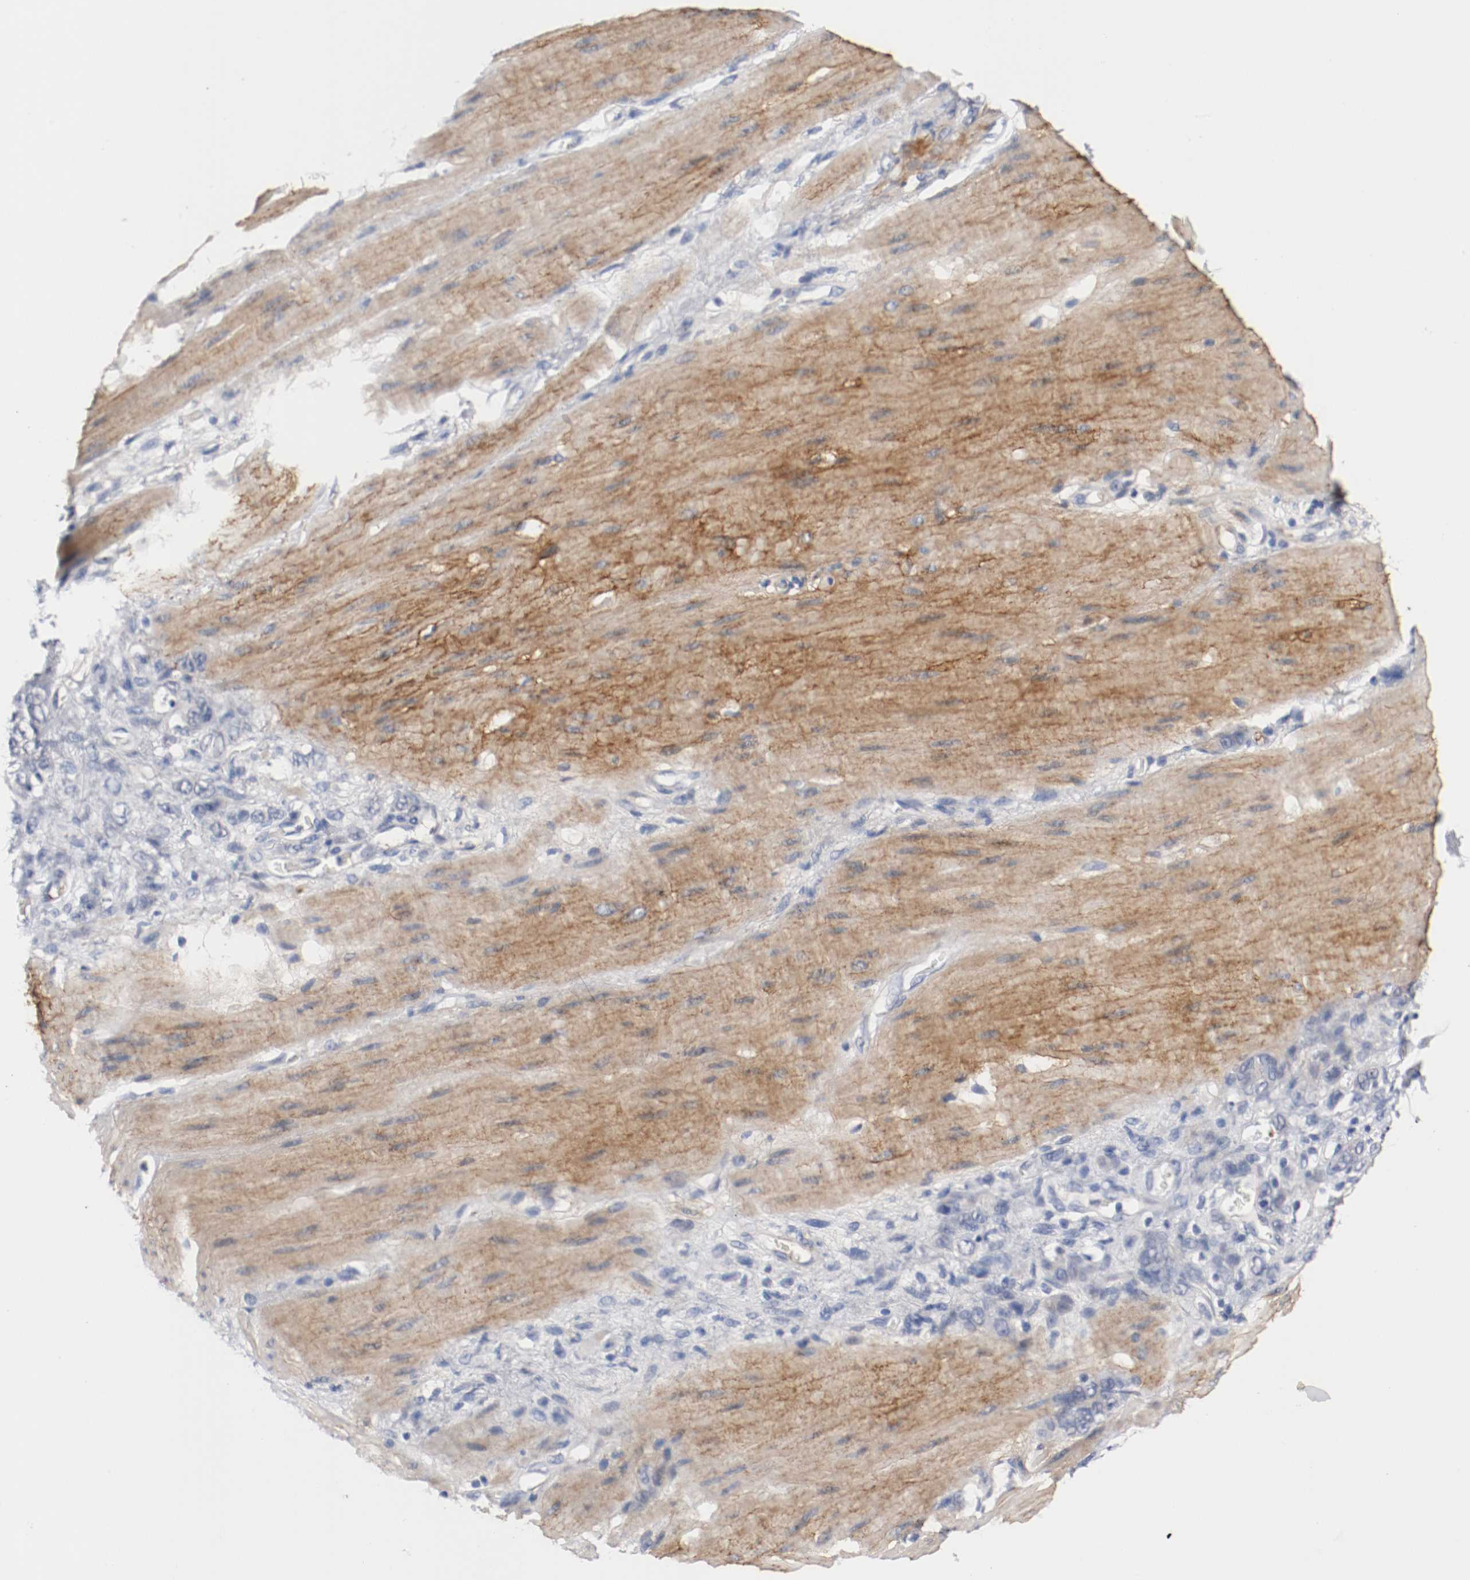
{"staining": {"intensity": "negative", "quantity": "none", "location": "none"}, "tissue": "stomach cancer", "cell_type": "Tumor cells", "image_type": "cancer", "snomed": [{"axis": "morphology", "description": "Adenocarcinoma, NOS"}, {"axis": "topography", "description": "Stomach"}], "caption": "There is no significant staining in tumor cells of adenocarcinoma (stomach).", "gene": "TNC", "patient": {"sex": "male", "age": 82}}